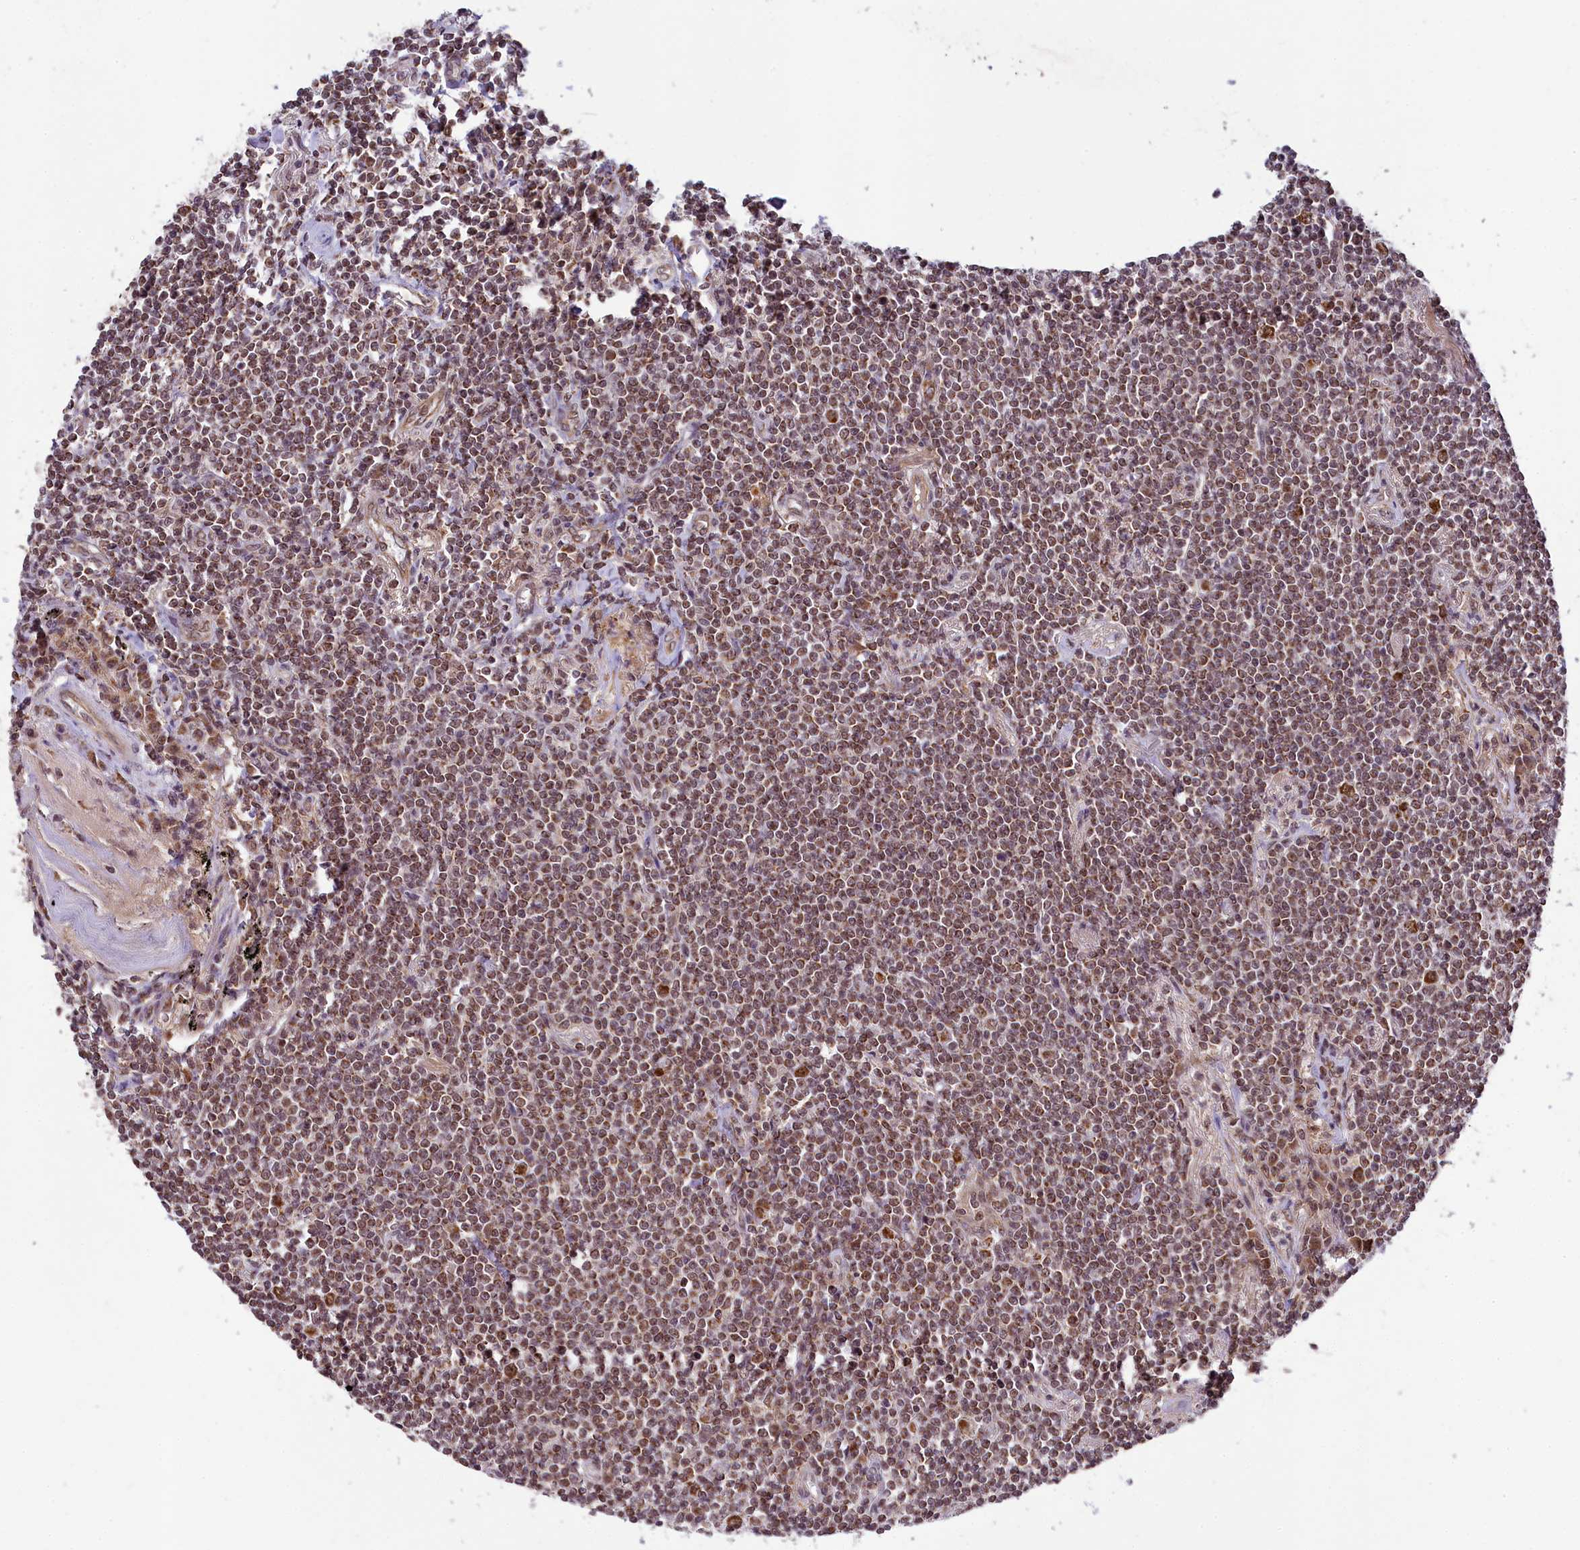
{"staining": {"intensity": "moderate", "quantity": ">75%", "location": "nuclear"}, "tissue": "lymphoma", "cell_type": "Tumor cells", "image_type": "cancer", "snomed": [{"axis": "morphology", "description": "Malignant lymphoma, non-Hodgkin's type, Low grade"}, {"axis": "topography", "description": "Lung"}], "caption": "Low-grade malignant lymphoma, non-Hodgkin's type stained for a protein (brown) shows moderate nuclear positive staining in about >75% of tumor cells.", "gene": "PAF1", "patient": {"sex": "female", "age": 71}}